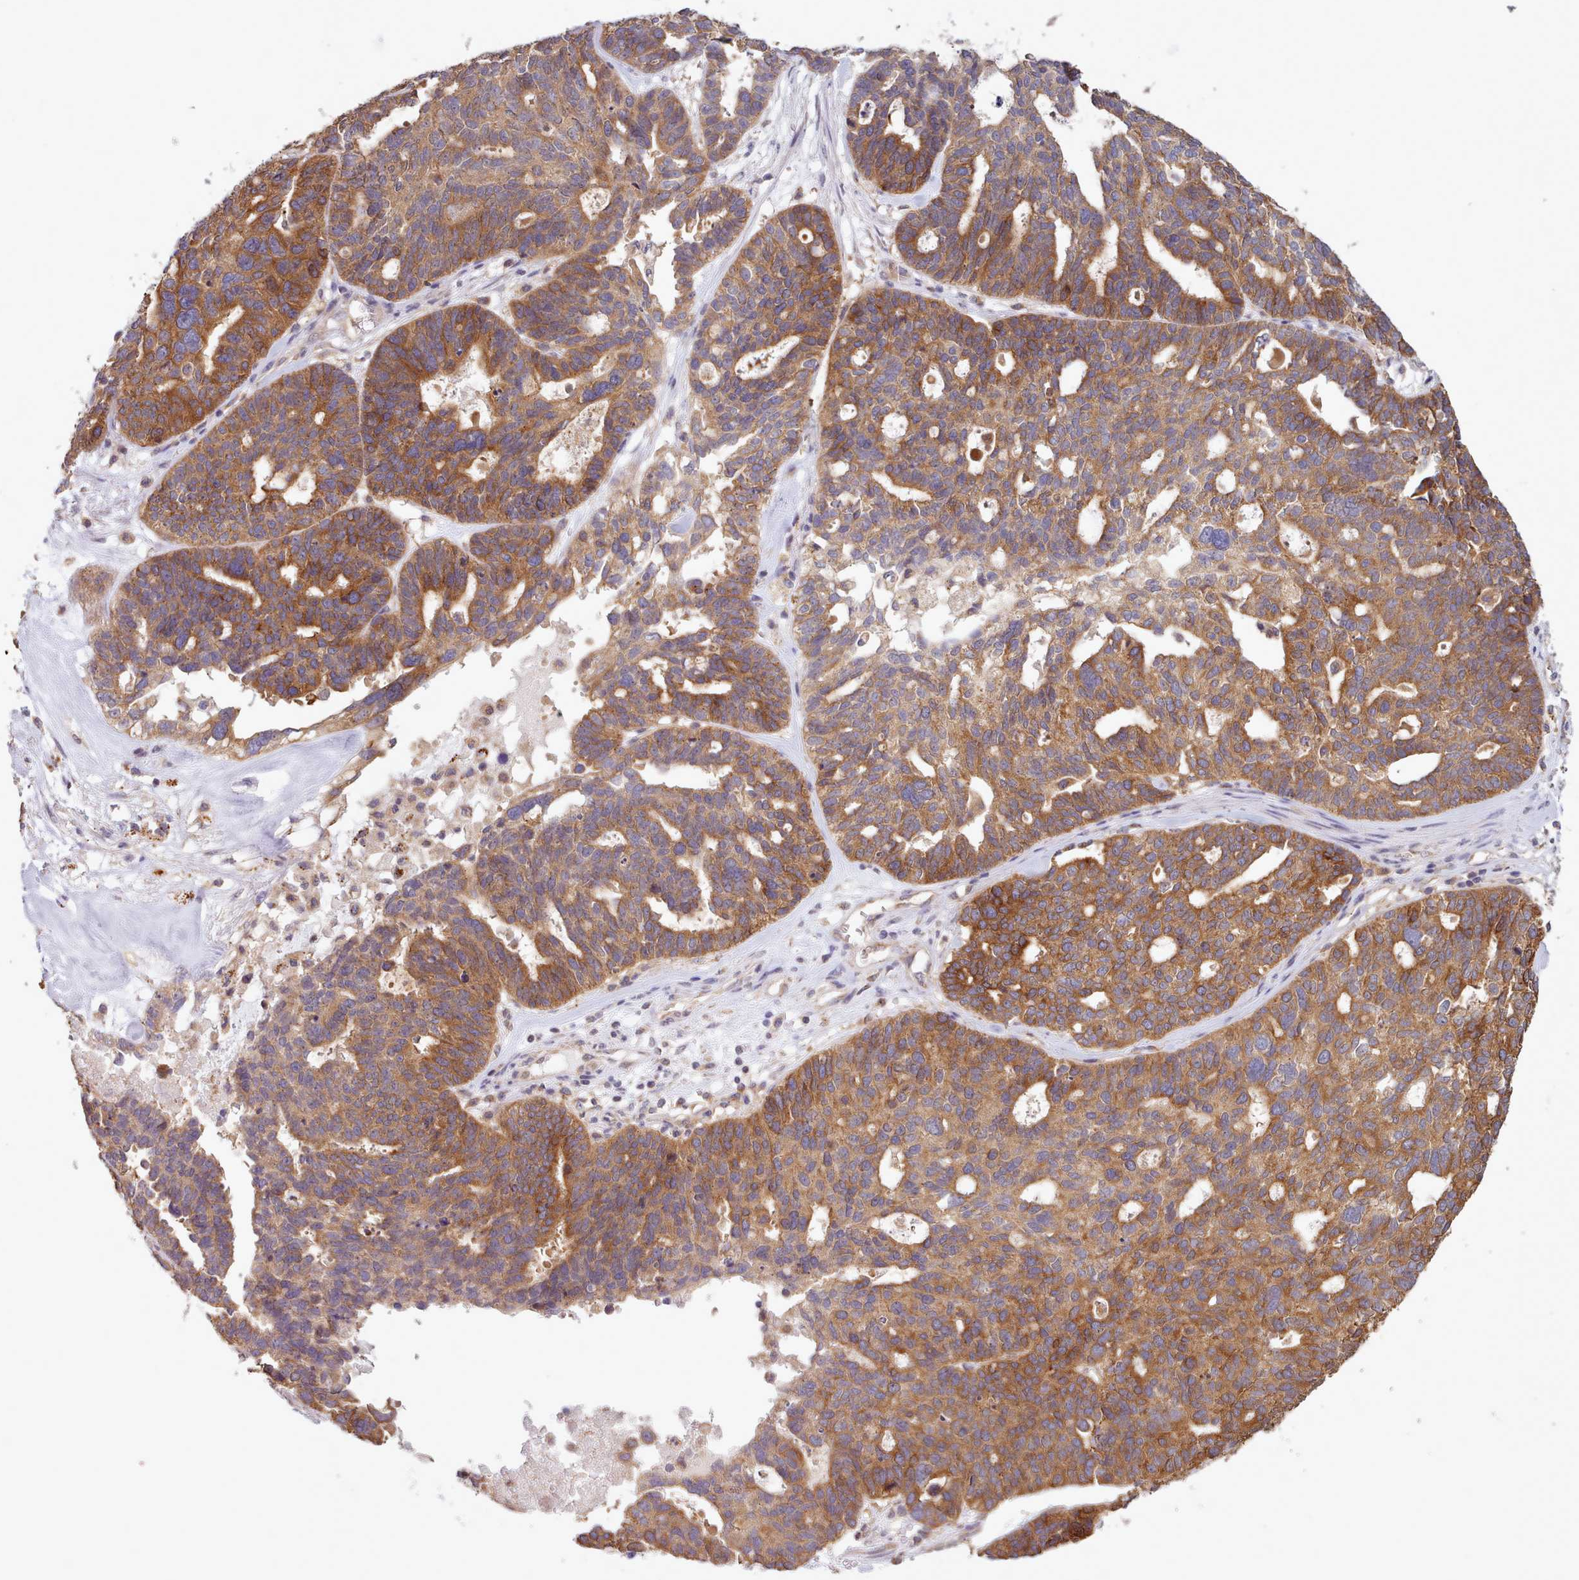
{"staining": {"intensity": "moderate", "quantity": ">75%", "location": "cytoplasmic/membranous"}, "tissue": "ovarian cancer", "cell_type": "Tumor cells", "image_type": "cancer", "snomed": [{"axis": "morphology", "description": "Cystadenocarcinoma, serous, NOS"}, {"axis": "topography", "description": "Ovary"}], "caption": "Ovarian cancer (serous cystadenocarcinoma) stained with a brown dye reveals moderate cytoplasmic/membranous positive expression in approximately >75% of tumor cells.", "gene": "CRYBG1", "patient": {"sex": "female", "age": 59}}